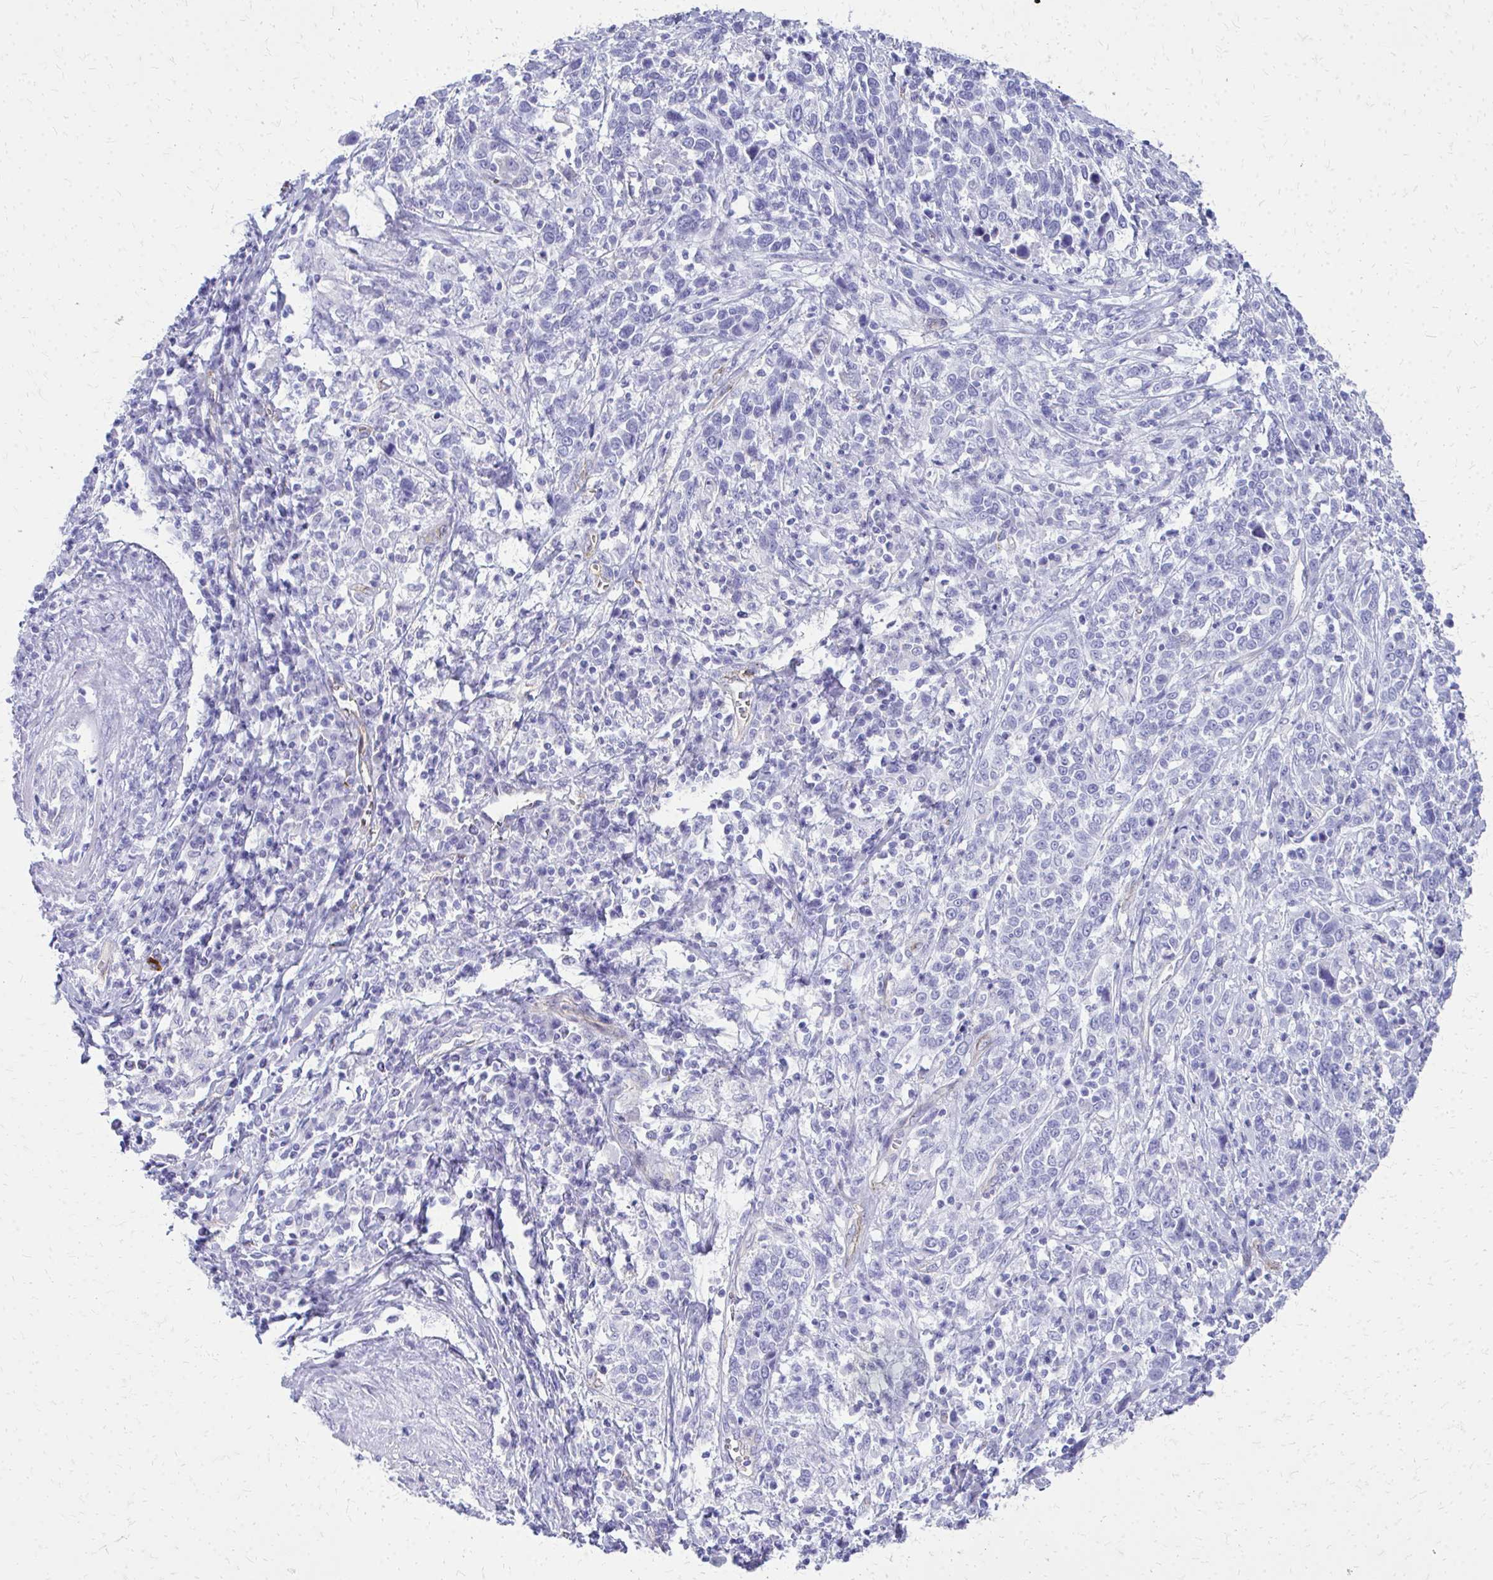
{"staining": {"intensity": "negative", "quantity": "none", "location": "none"}, "tissue": "cervical cancer", "cell_type": "Tumor cells", "image_type": "cancer", "snomed": [{"axis": "morphology", "description": "Squamous cell carcinoma, NOS"}, {"axis": "topography", "description": "Cervix"}], "caption": "Immunohistochemistry (IHC) micrograph of neoplastic tissue: human cervical squamous cell carcinoma stained with DAB (3,3'-diaminobenzidine) demonstrates no significant protein staining in tumor cells. (DAB immunohistochemistry, high magnification).", "gene": "TPSG1", "patient": {"sex": "female", "age": 46}}